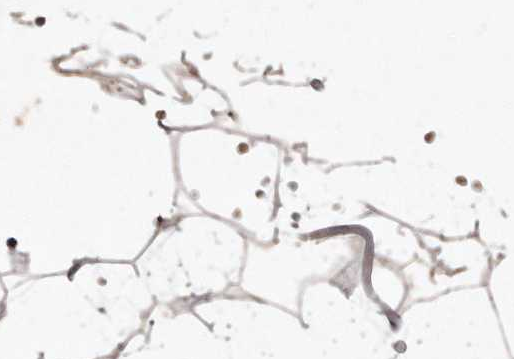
{"staining": {"intensity": "weak", "quantity": ">75%", "location": "cytoplasmic/membranous"}, "tissue": "adipose tissue", "cell_type": "Adipocytes", "image_type": "normal", "snomed": [{"axis": "morphology", "description": "Normal tissue, NOS"}, {"axis": "topography", "description": "Breast"}], "caption": "An immunohistochemistry histopathology image of benign tissue is shown. Protein staining in brown highlights weak cytoplasmic/membranous positivity in adipose tissue within adipocytes.", "gene": "TECR", "patient": {"sex": "female", "age": 23}}